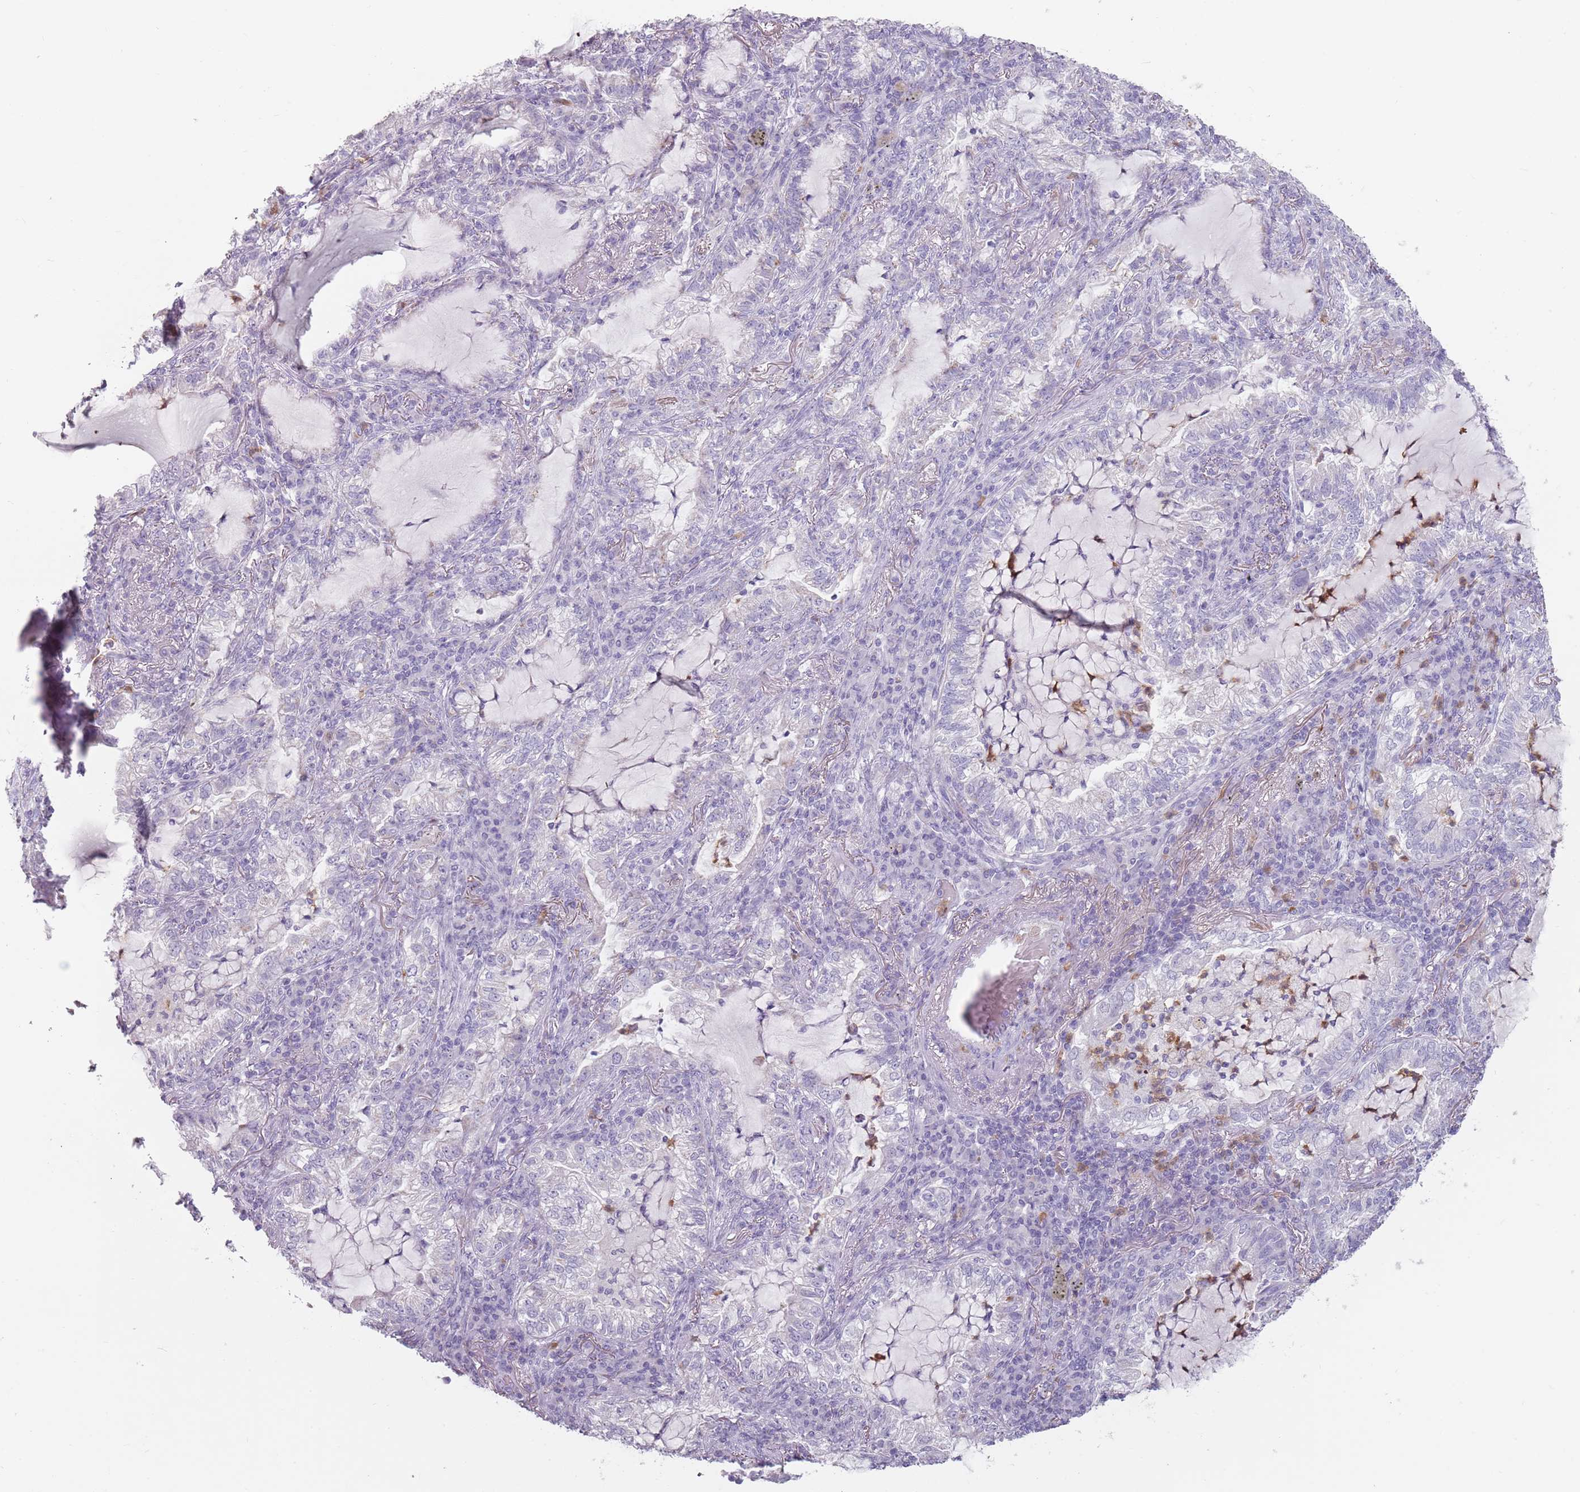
{"staining": {"intensity": "negative", "quantity": "none", "location": "none"}, "tissue": "lung cancer", "cell_type": "Tumor cells", "image_type": "cancer", "snomed": [{"axis": "morphology", "description": "Adenocarcinoma, NOS"}, {"axis": "topography", "description": "Lung"}], "caption": "This is an immunohistochemistry photomicrograph of lung cancer (adenocarcinoma). There is no staining in tumor cells.", "gene": "ZNF584", "patient": {"sex": "female", "age": 73}}